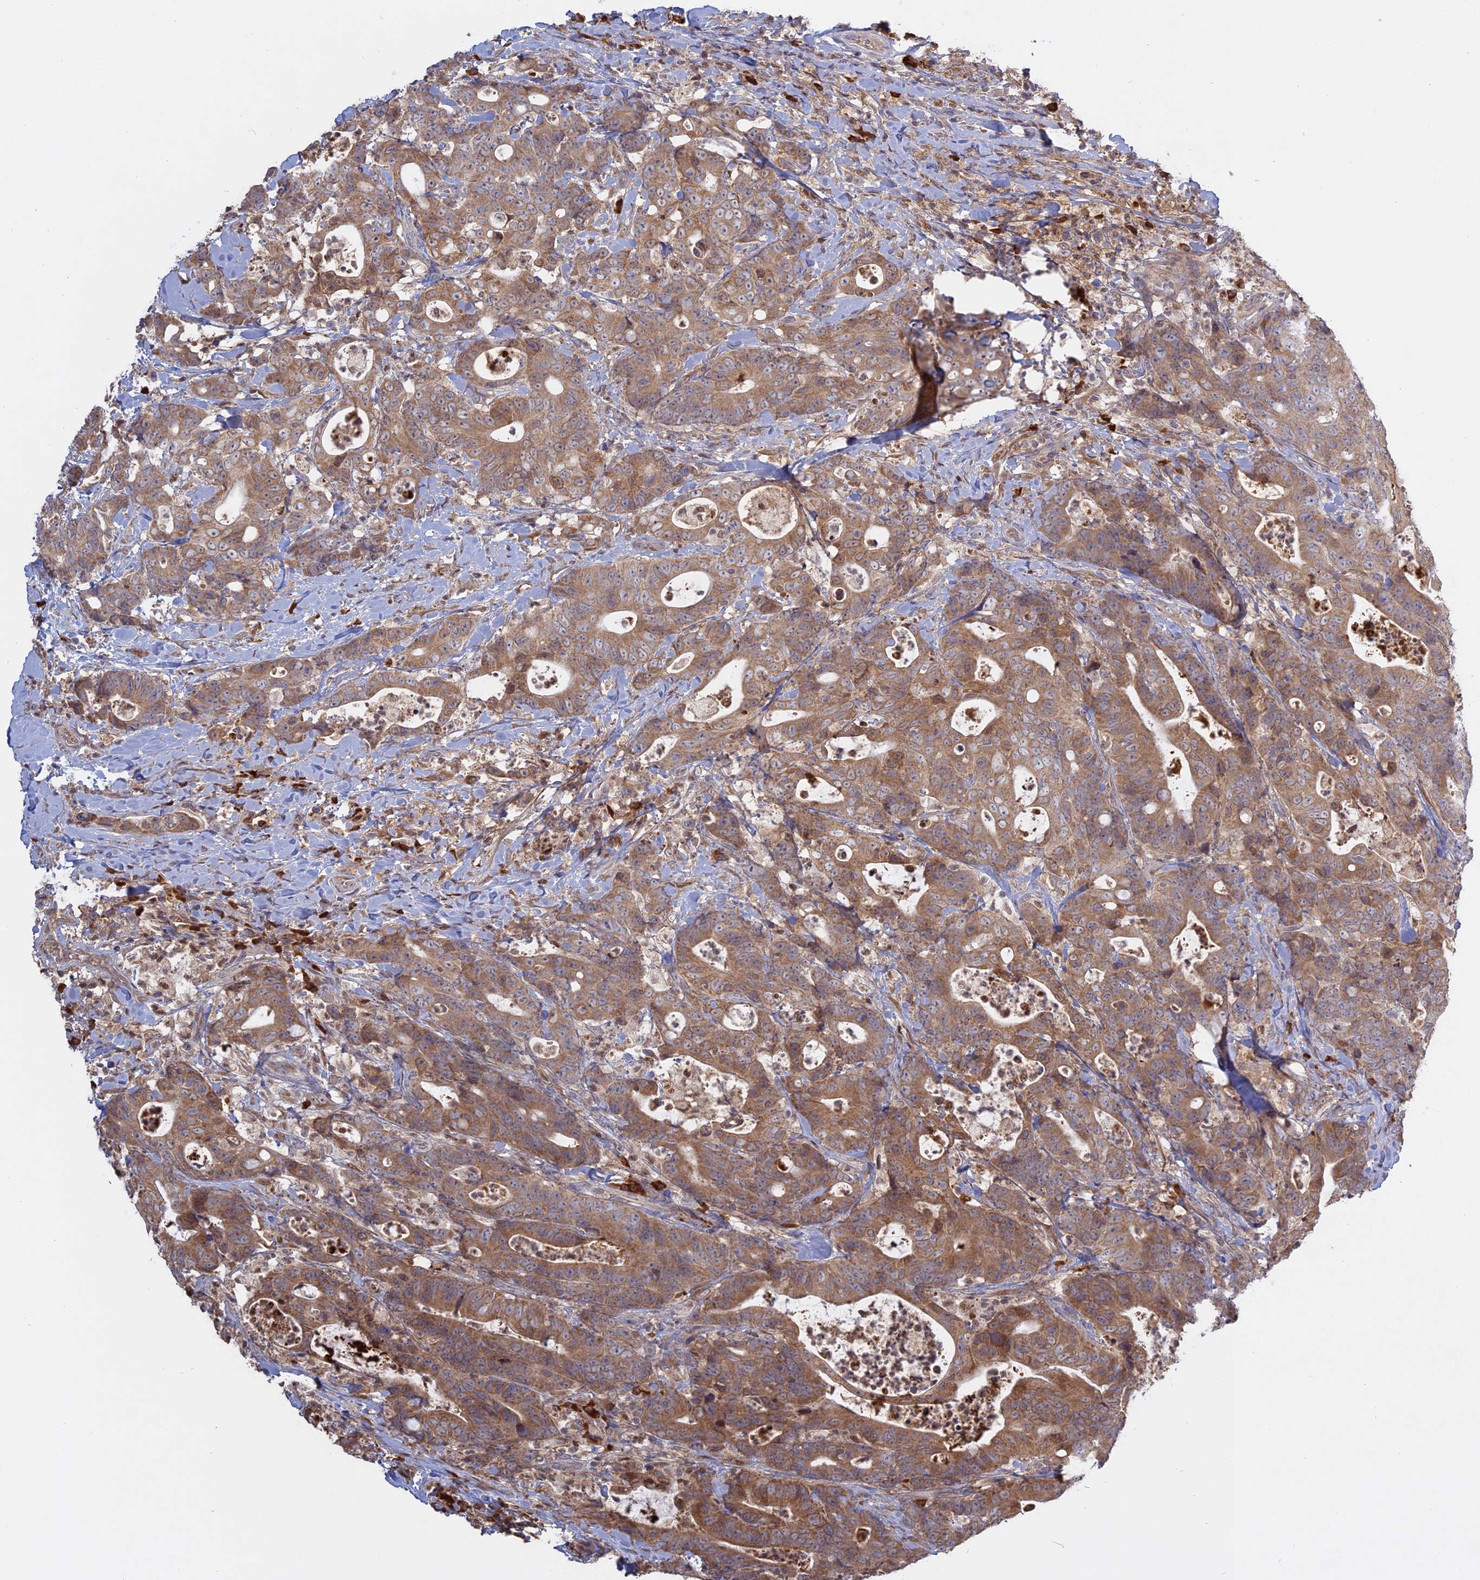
{"staining": {"intensity": "moderate", "quantity": ">75%", "location": "cytoplasmic/membranous"}, "tissue": "colorectal cancer", "cell_type": "Tumor cells", "image_type": "cancer", "snomed": [{"axis": "morphology", "description": "Adenocarcinoma, NOS"}, {"axis": "topography", "description": "Colon"}], "caption": "Tumor cells demonstrate moderate cytoplasmic/membranous expression in about >75% of cells in colorectal adenocarcinoma.", "gene": "TMEM208", "patient": {"sex": "female", "age": 82}}